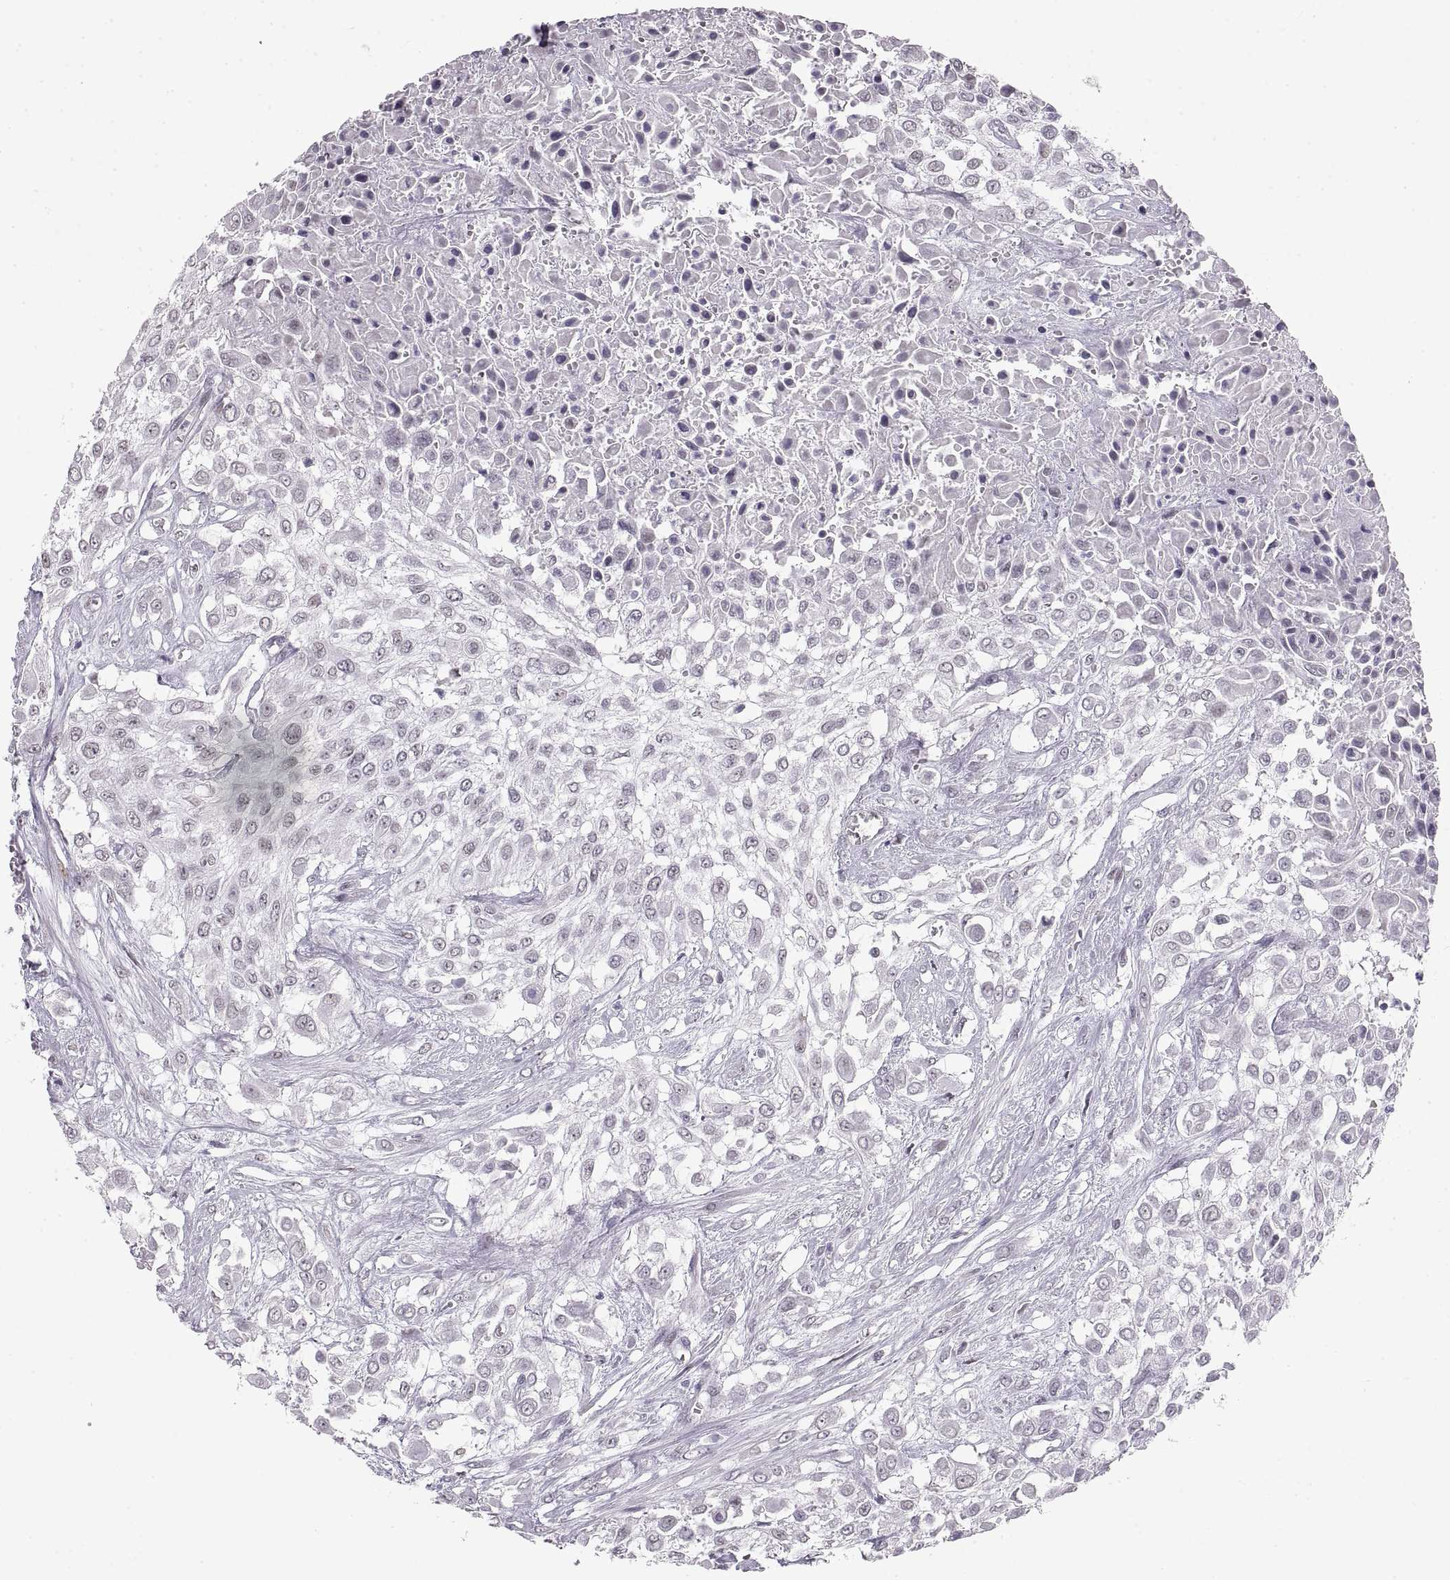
{"staining": {"intensity": "weak", "quantity": "<25%", "location": "nuclear"}, "tissue": "urothelial cancer", "cell_type": "Tumor cells", "image_type": "cancer", "snomed": [{"axis": "morphology", "description": "Urothelial carcinoma, High grade"}, {"axis": "topography", "description": "Urinary bladder"}], "caption": "High power microscopy histopathology image of an IHC histopathology image of urothelial cancer, revealing no significant staining in tumor cells.", "gene": "NANOS3", "patient": {"sex": "male", "age": 57}}